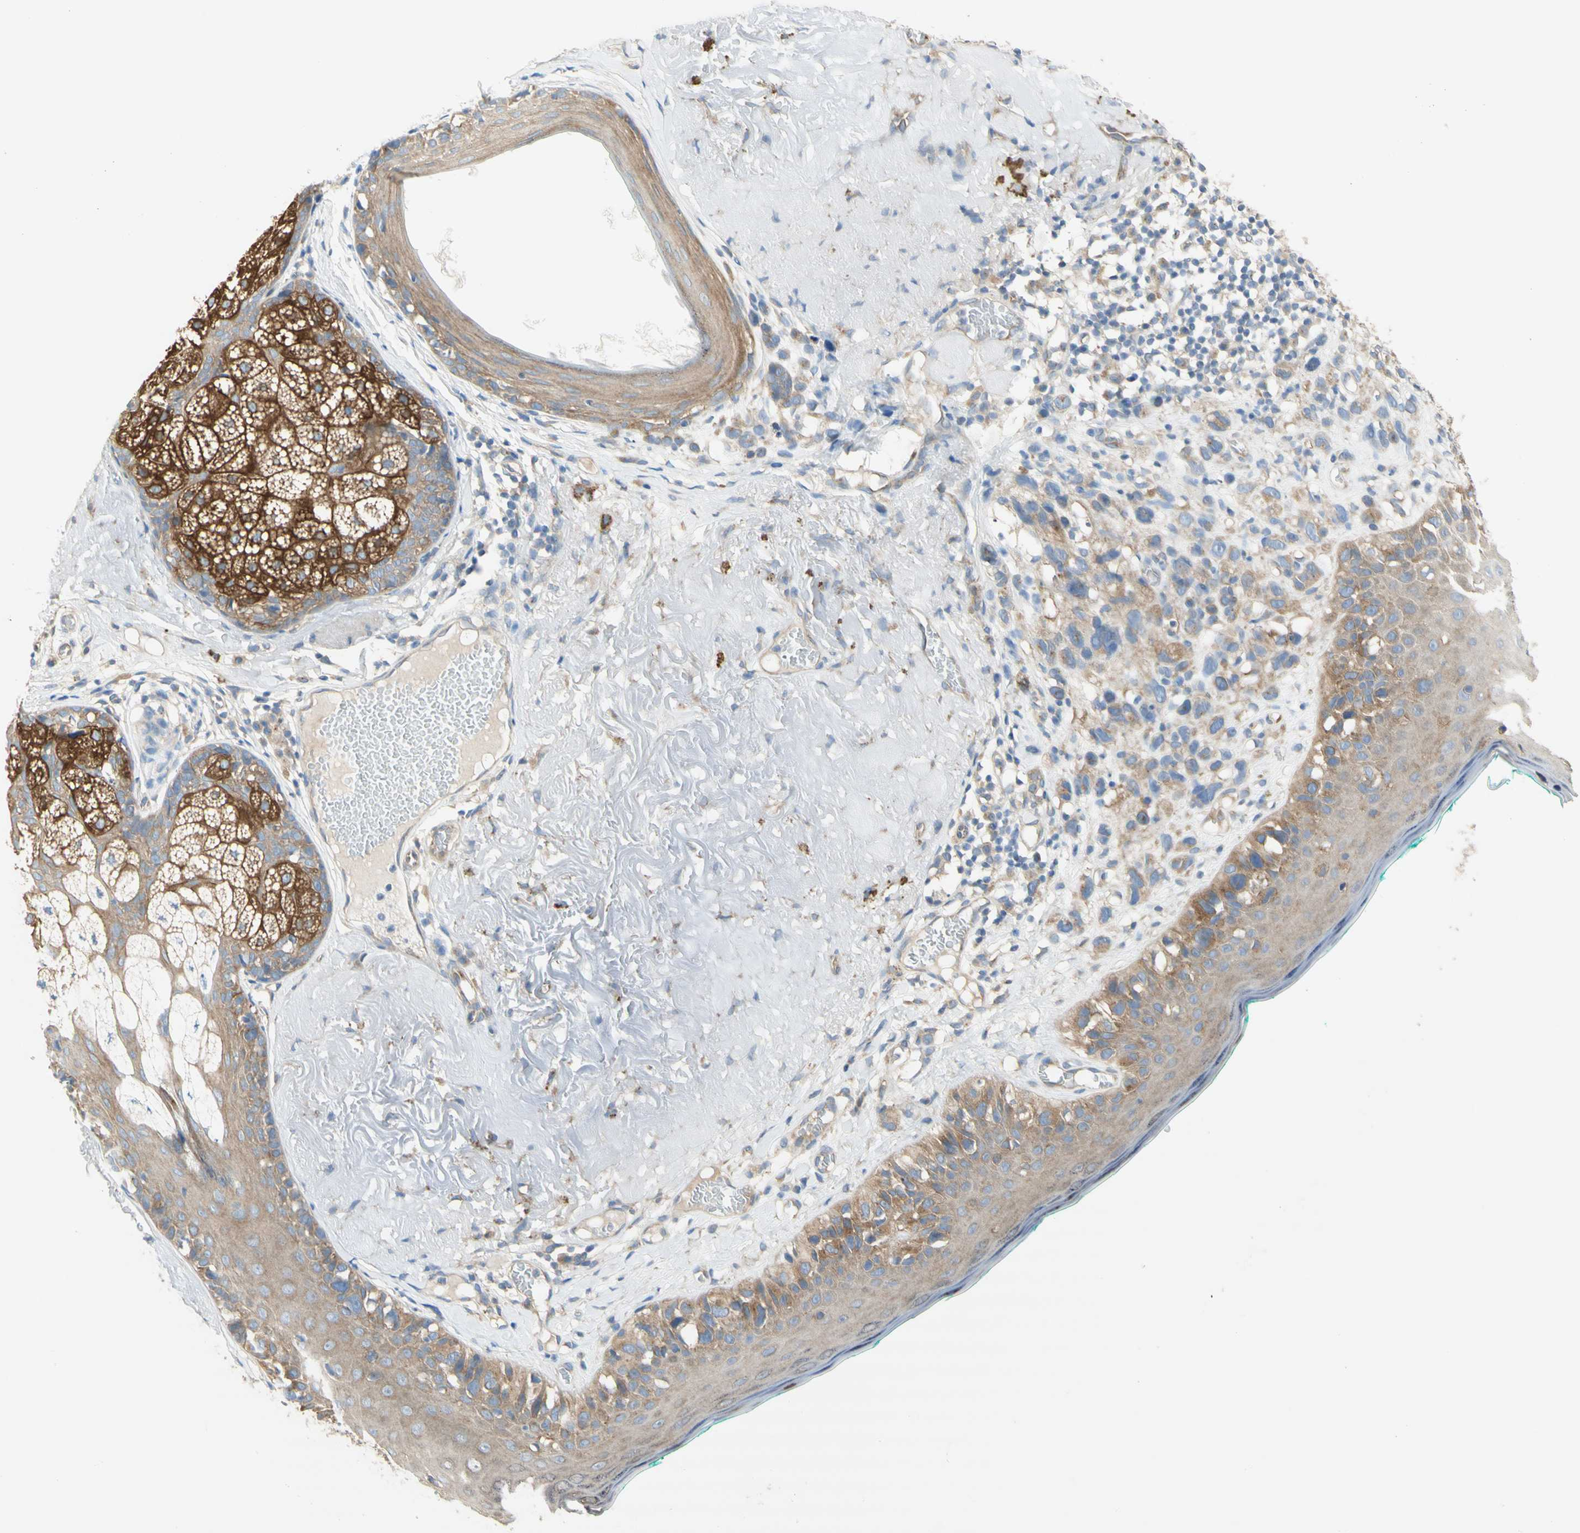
{"staining": {"intensity": "weak", "quantity": ">75%", "location": "cytoplasmic/membranous"}, "tissue": "melanoma", "cell_type": "Tumor cells", "image_type": "cancer", "snomed": [{"axis": "morphology", "description": "Malignant melanoma in situ"}, {"axis": "morphology", "description": "Malignant melanoma, NOS"}, {"axis": "topography", "description": "Skin"}], "caption": "The photomicrograph exhibits immunohistochemical staining of malignant melanoma. There is weak cytoplasmic/membranous staining is present in about >75% of tumor cells. The staining was performed using DAB to visualize the protein expression in brown, while the nuclei were stained in blue with hematoxylin (Magnification: 20x).", "gene": "DYNC1H1", "patient": {"sex": "female", "age": 88}}